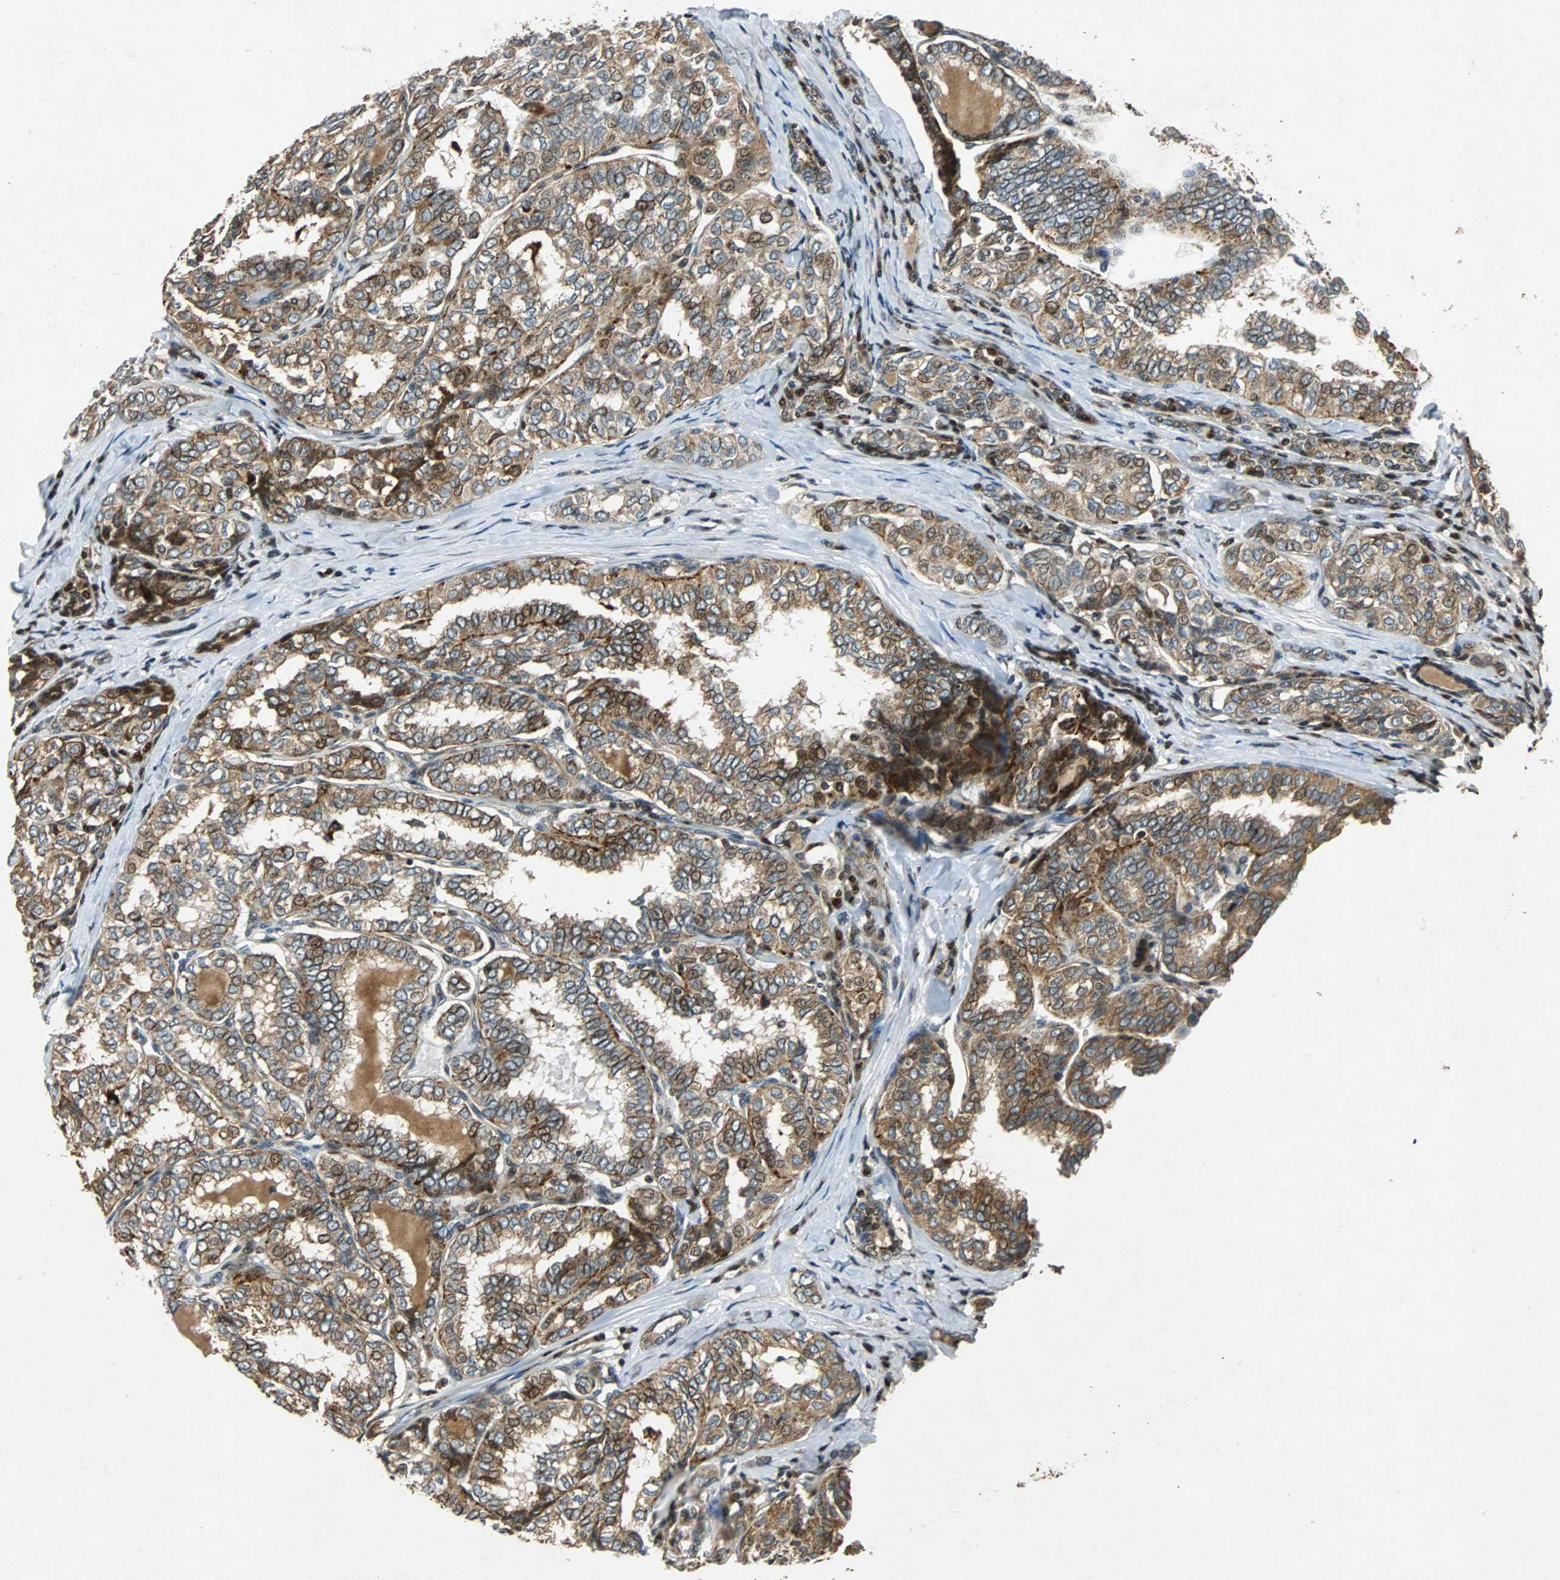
{"staining": {"intensity": "strong", "quantity": ">75%", "location": "cytoplasmic/membranous"}, "tissue": "thyroid cancer", "cell_type": "Tumor cells", "image_type": "cancer", "snomed": [{"axis": "morphology", "description": "Papillary adenocarcinoma, NOS"}, {"axis": "topography", "description": "Thyroid gland"}], "caption": "Thyroid cancer stained with a brown dye exhibits strong cytoplasmic/membranous positive expression in approximately >75% of tumor cells.", "gene": "TUBA4A", "patient": {"sex": "female", "age": 30}}